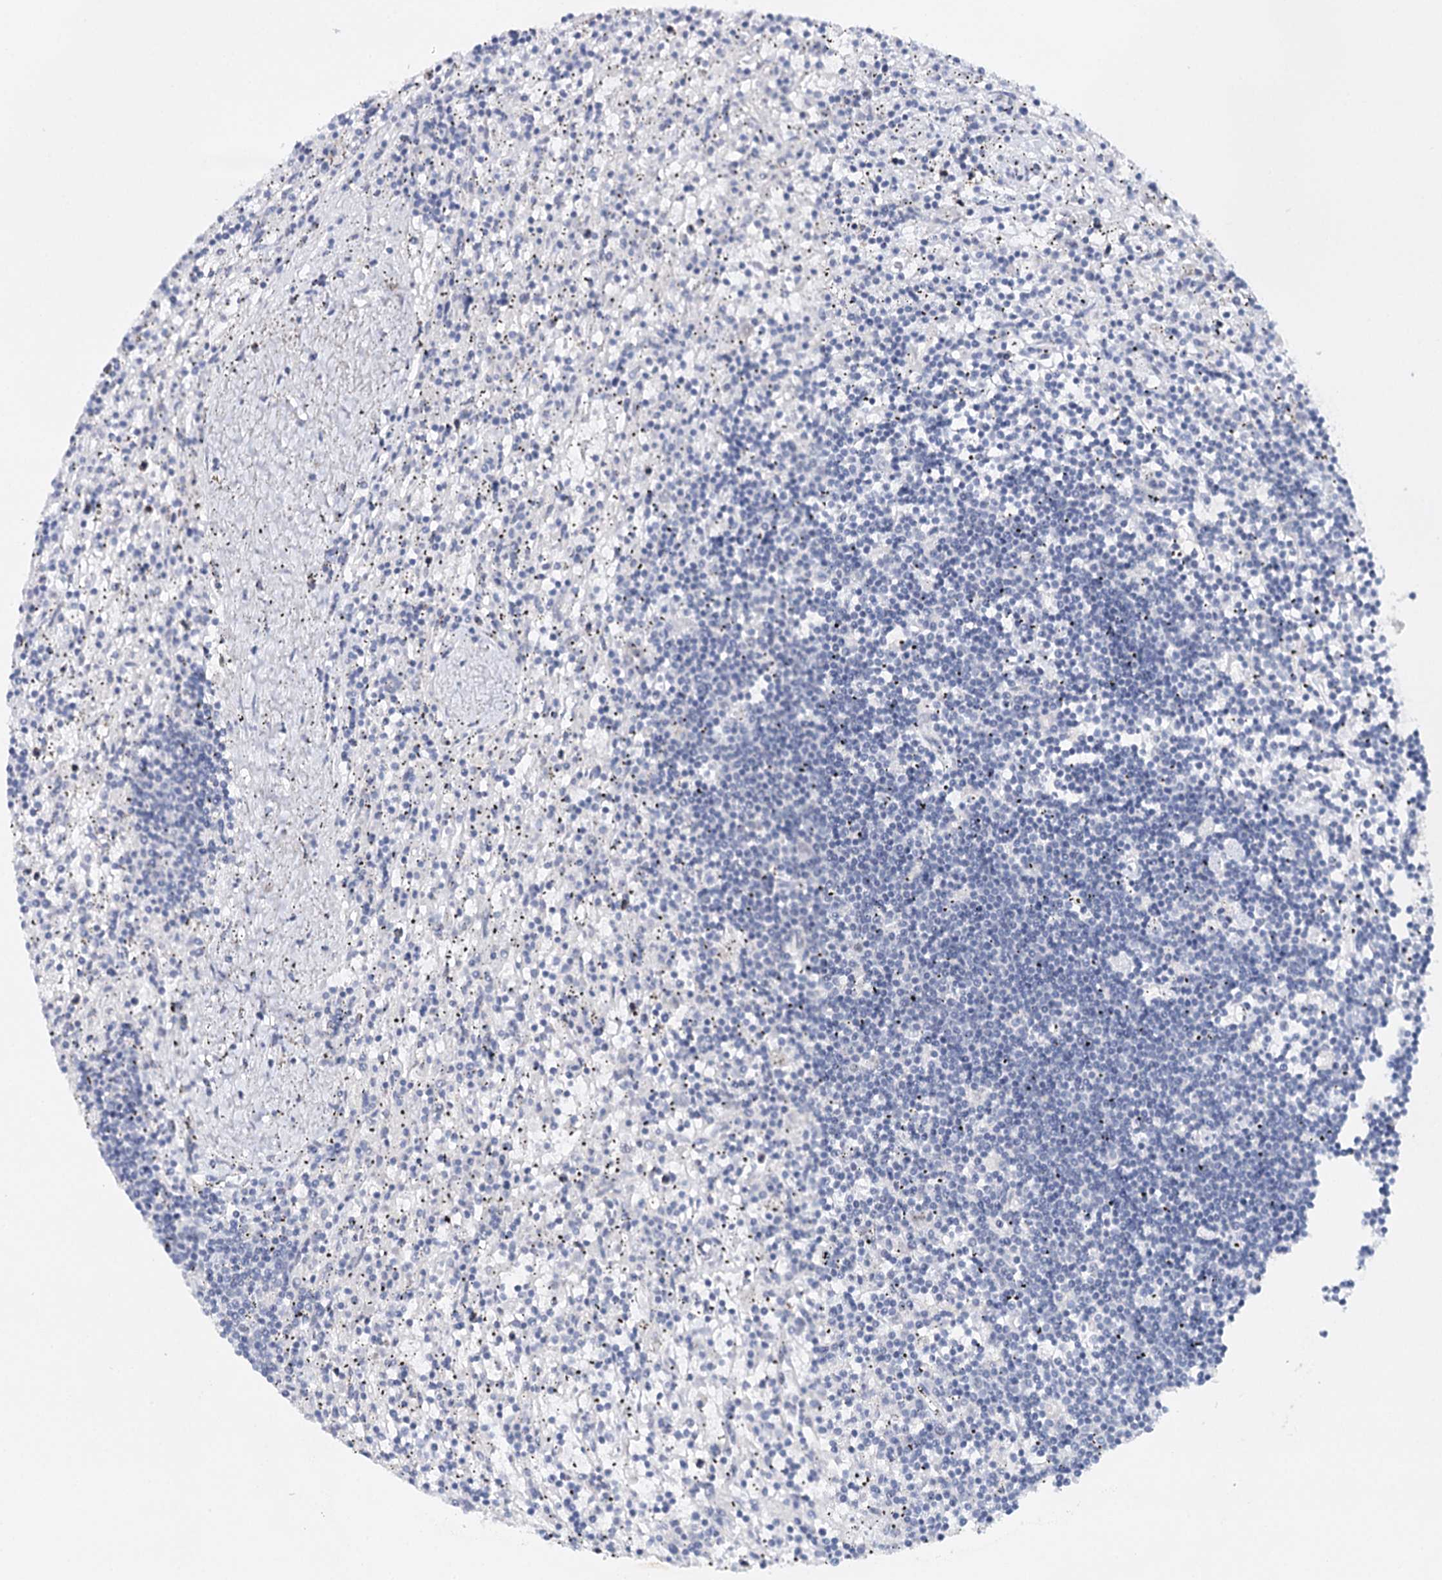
{"staining": {"intensity": "negative", "quantity": "none", "location": "none"}, "tissue": "lymphoma", "cell_type": "Tumor cells", "image_type": "cancer", "snomed": [{"axis": "morphology", "description": "Malignant lymphoma, non-Hodgkin's type, Low grade"}, {"axis": "topography", "description": "Spleen"}], "caption": "Low-grade malignant lymphoma, non-Hodgkin's type was stained to show a protein in brown. There is no significant expression in tumor cells.", "gene": "TP53", "patient": {"sex": "male", "age": 76}}